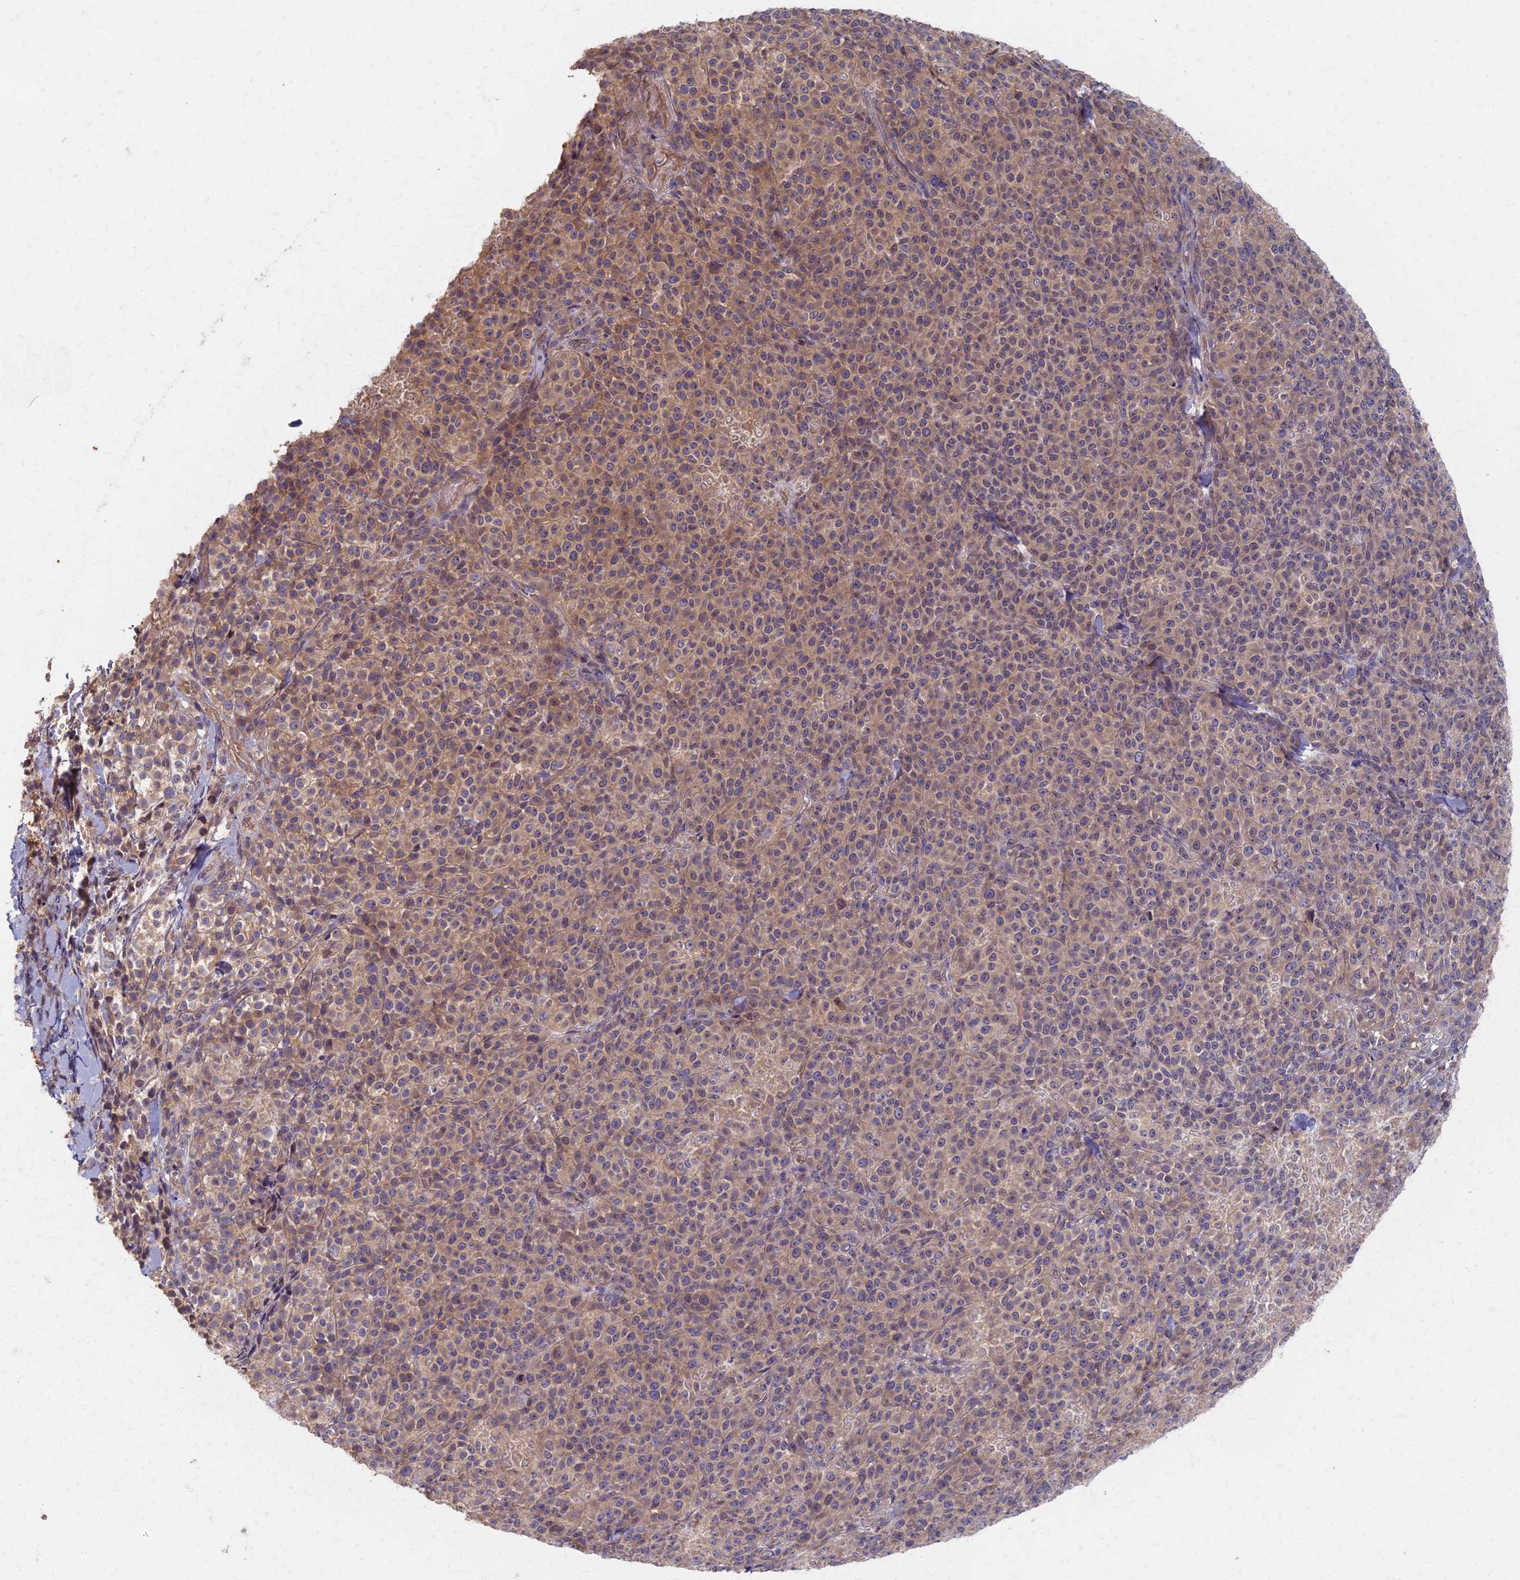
{"staining": {"intensity": "weak", "quantity": ">75%", "location": "cytoplasmic/membranous"}, "tissue": "melanoma", "cell_type": "Tumor cells", "image_type": "cancer", "snomed": [{"axis": "morphology", "description": "Normal tissue, NOS"}, {"axis": "morphology", "description": "Malignant melanoma, NOS"}, {"axis": "topography", "description": "Skin"}], "caption": "Tumor cells demonstrate weak cytoplasmic/membranous staining in about >75% of cells in malignant melanoma.", "gene": "AP4E1", "patient": {"sex": "female", "age": 34}}